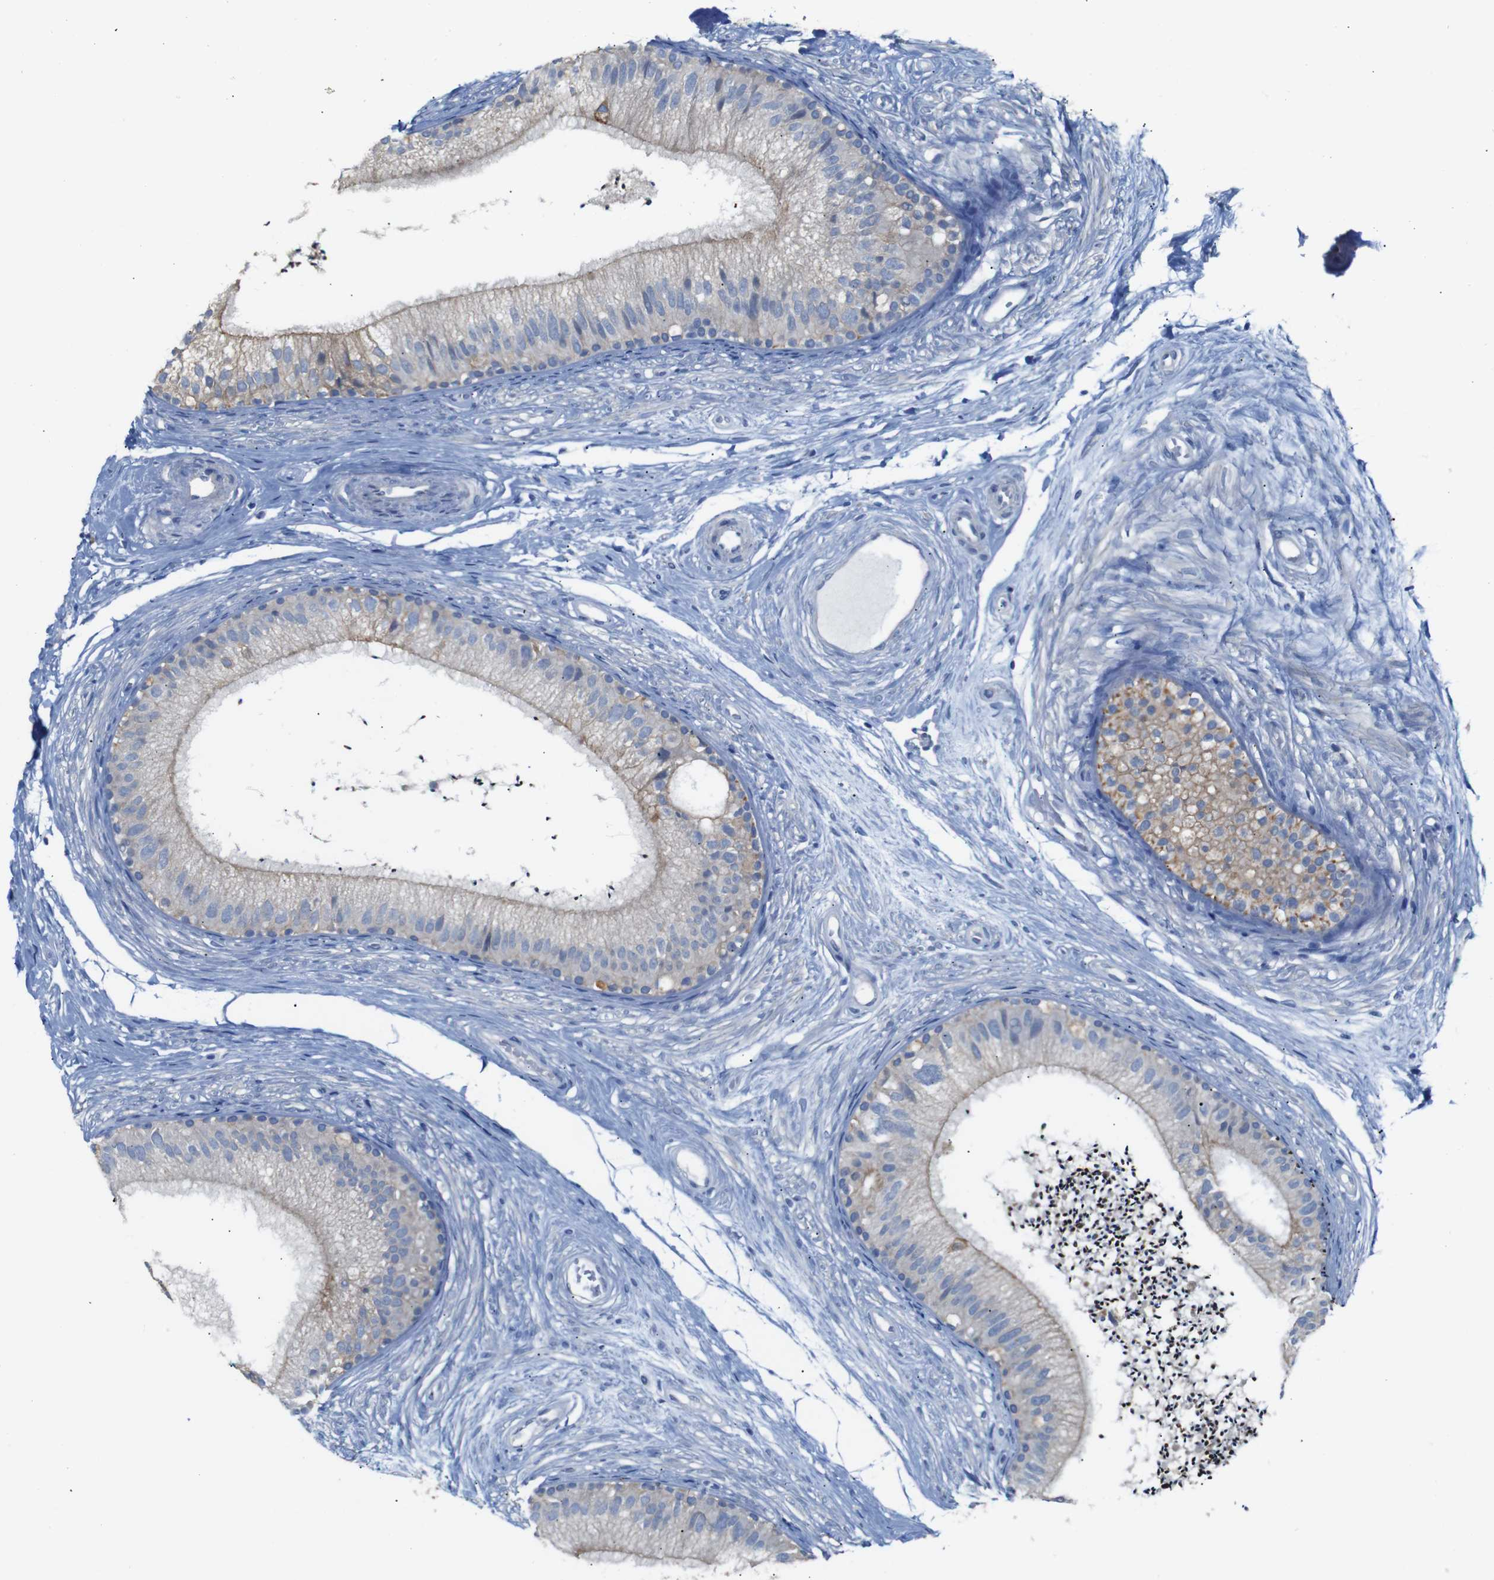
{"staining": {"intensity": "weak", "quantity": ">75%", "location": "cytoplasmic/membranous"}, "tissue": "epididymis", "cell_type": "Glandular cells", "image_type": "normal", "snomed": [{"axis": "morphology", "description": "Normal tissue, NOS"}, {"axis": "topography", "description": "Epididymis"}], "caption": "Protein positivity by immunohistochemistry displays weak cytoplasmic/membranous staining in about >75% of glandular cells in benign epididymis.", "gene": "ALOX15", "patient": {"sex": "male", "age": 56}}